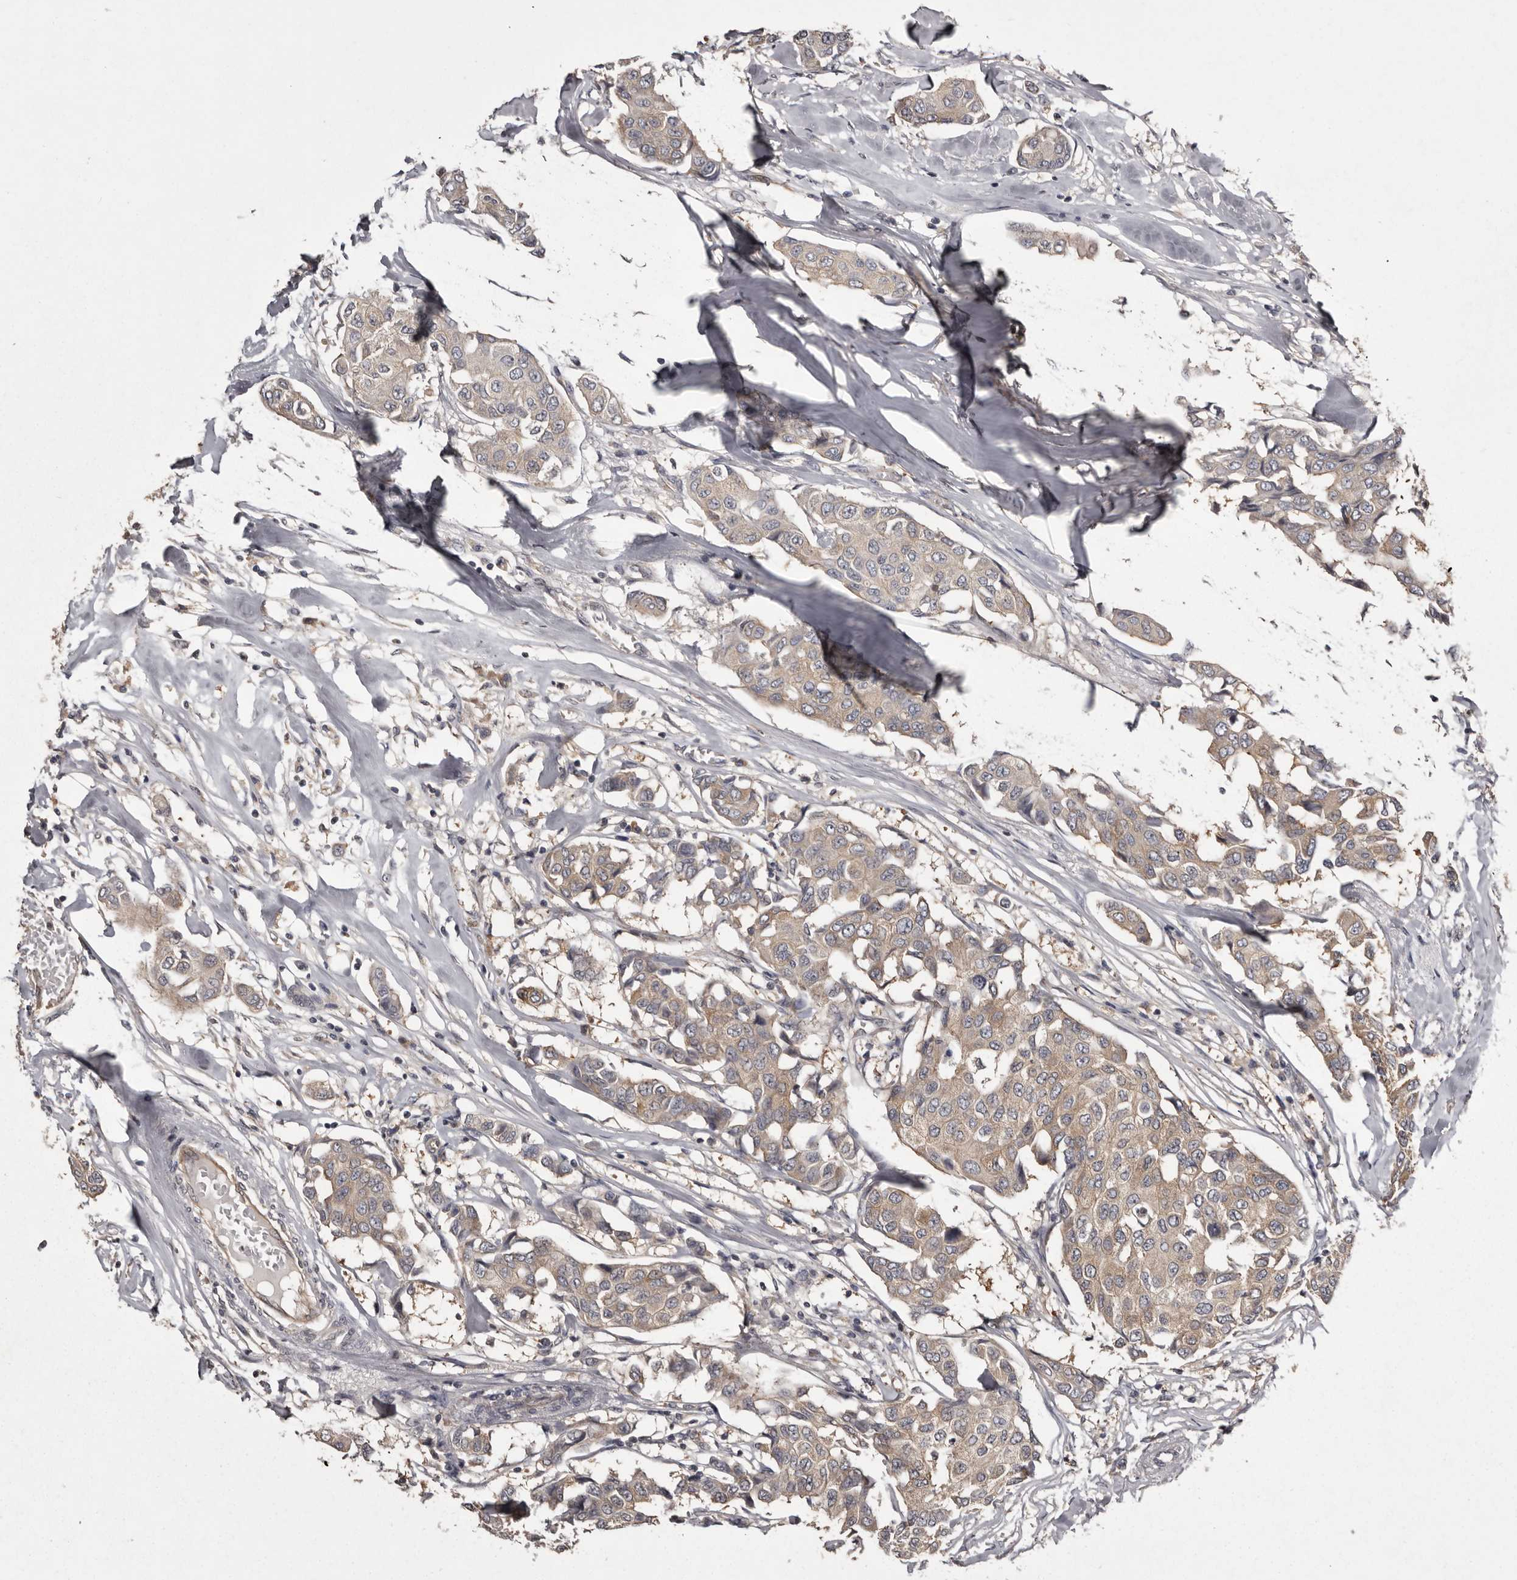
{"staining": {"intensity": "weak", "quantity": ">75%", "location": "cytoplasmic/membranous"}, "tissue": "breast cancer", "cell_type": "Tumor cells", "image_type": "cancer", "snomed": [{"axis": "morphology", "description": "Duct carcinoma"}, {"axis": "topography", "description": "Breast"}], "caption": "A brown stain highlights weak cytoplasmic/membranous expression of a protein in intraductal carcinoma (breast) tumor cells.", "gene": "DARS1", "patient": {"sex": "female", "age": 80}}